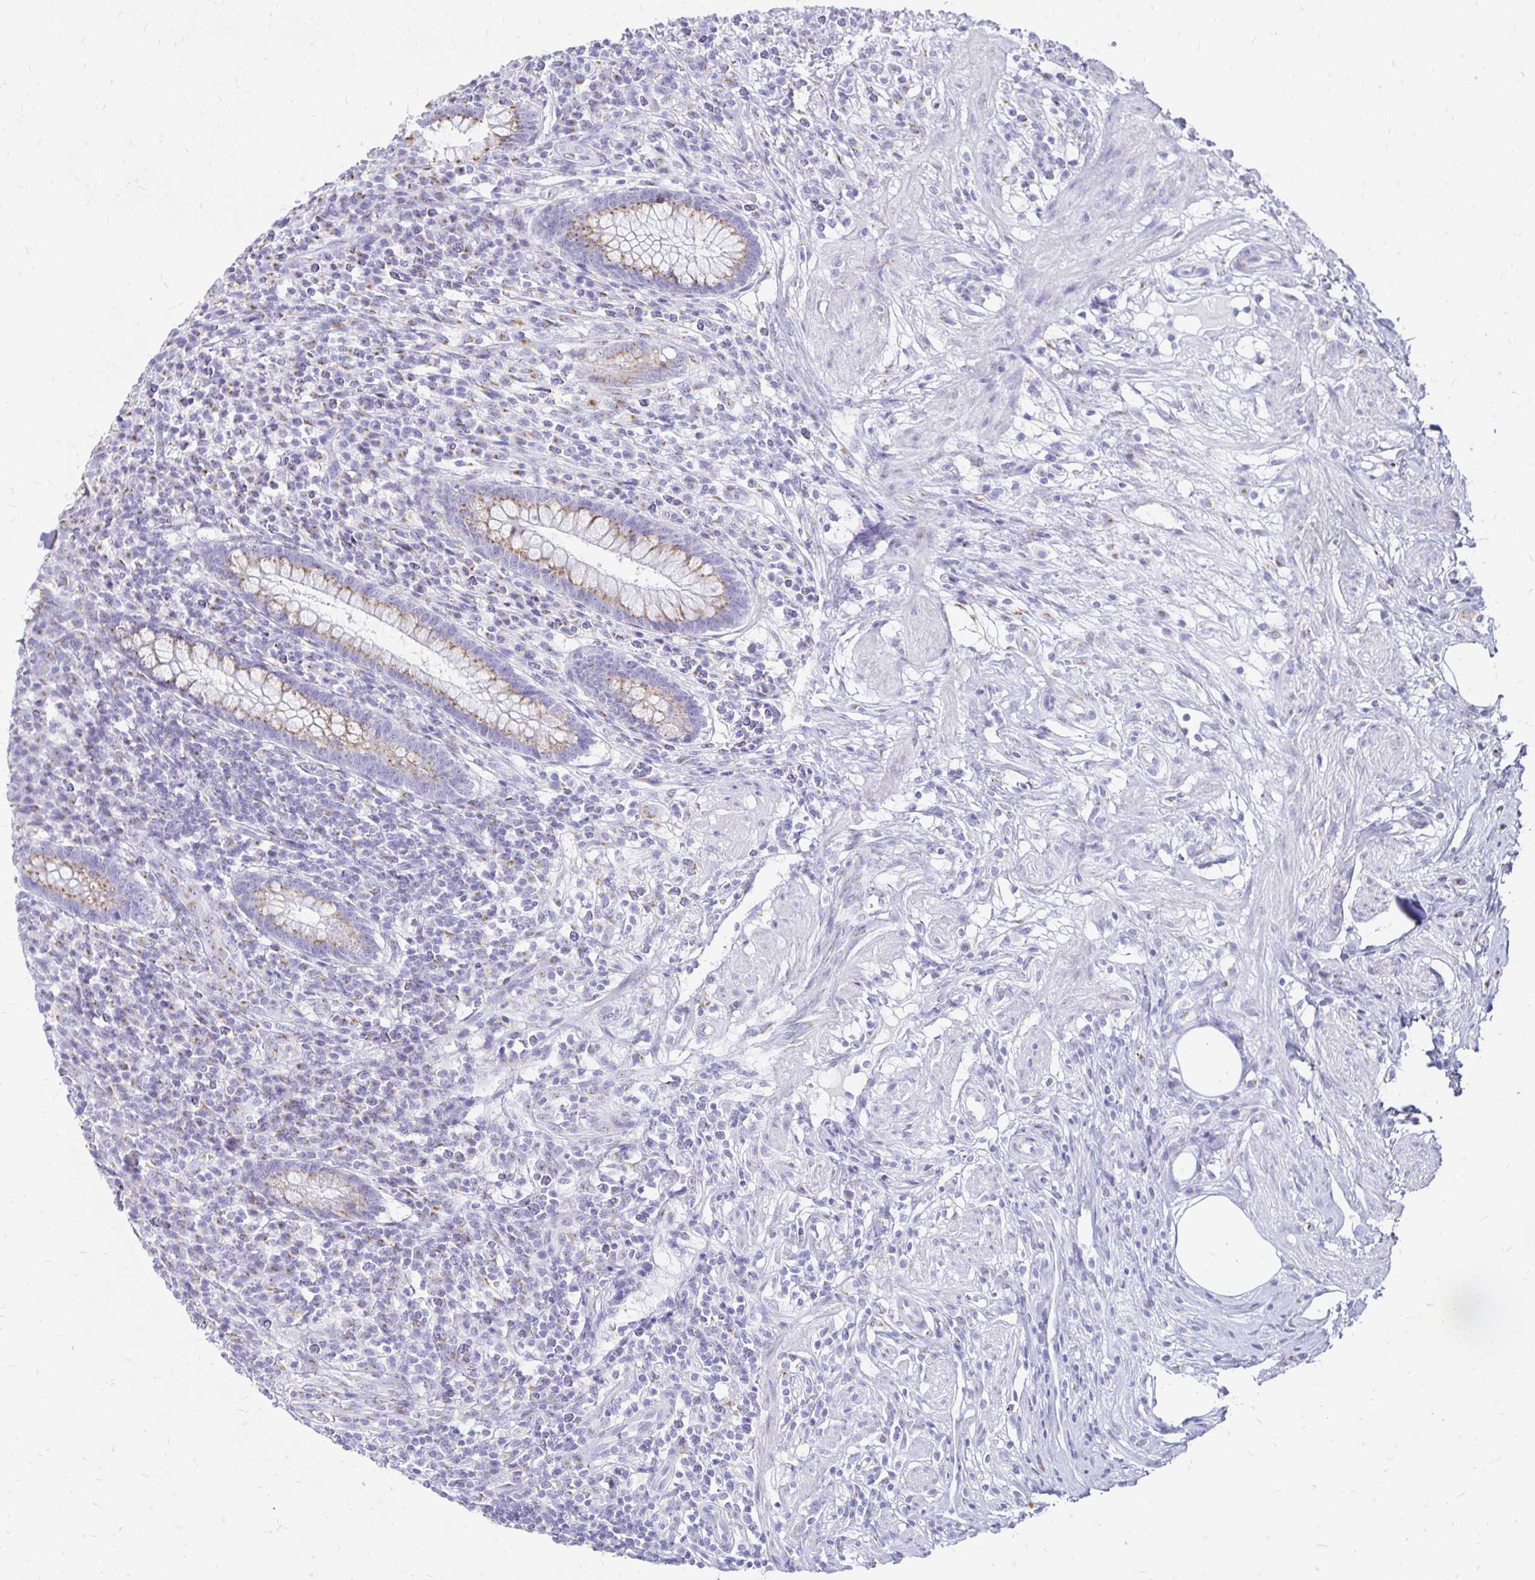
{"staining": {"intensity": "moderate", "quantity": "25%-75%", "location": "cytoplasmic/membranous"}, "tissue": "appendix", "cell_type": "Glandular cells", "image_type": "normal", "snomed": [{"axis": "morphology", "description": "Normal tissue, NOS"}, {"axis": "topography", "description": "Appendix"}], "caption": "Normal appendix was stained to show a protein in brown. There is medium levels of moderate cytoplasmic/membranous staining in about 25%-75% of glandular cells. The staining was performed using DAB (3,3'-diaminobenzidine), with brown indicating positive protein expression. Nuclei are stained blue with hematoxylin.", "gene": "PAGE4", "patient": {"sex": "female", "age": 56}}